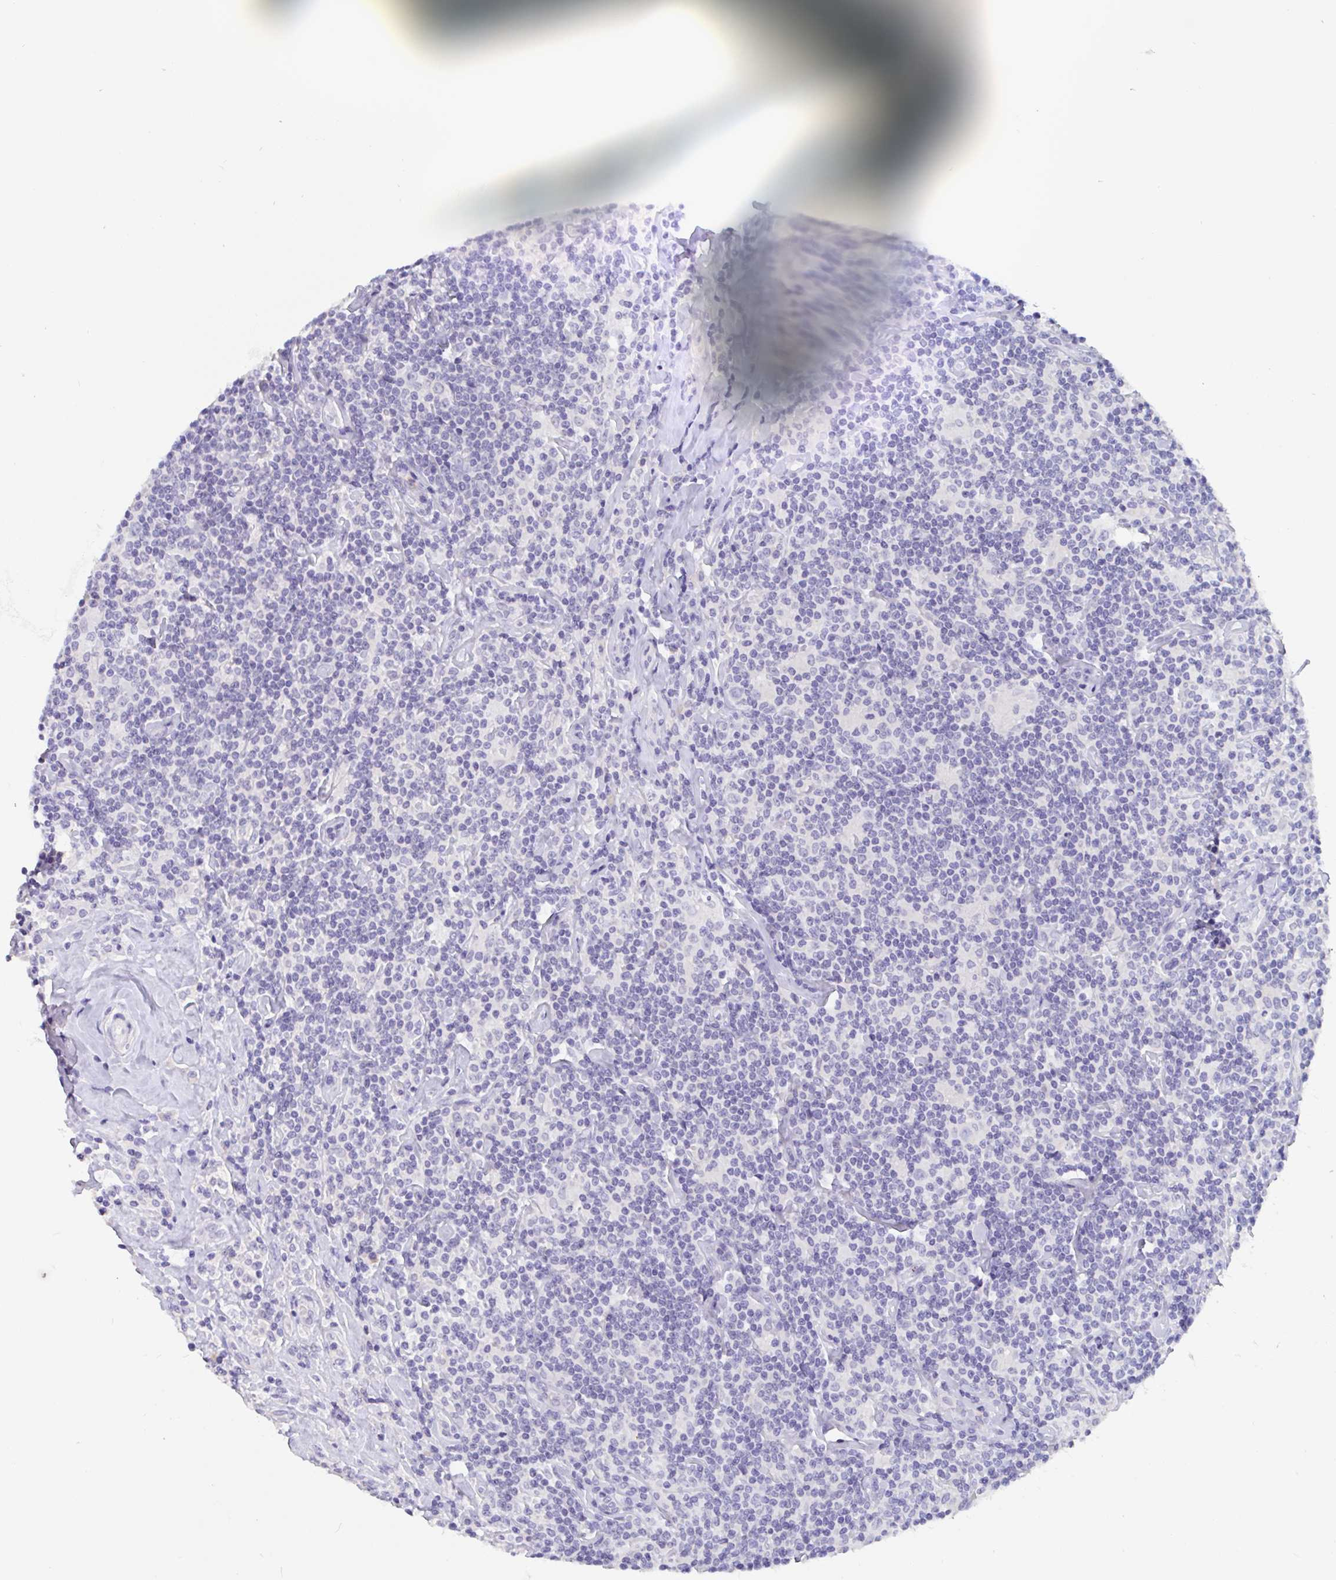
{"staining": {"intensity": "negative", "quantity": "none", "location": "none"}, "tissue": "lymphoma", "cell_type": "Tumor cells", "image_type": "cancer", "snomed": [{"axis": "morphology", "description": "Hodgkin's disease, NOS"}, {"axis": "morphology", "description": "Hodgkin's lymphoma, nodular sclerosis"}, {"axis": "topography", "description": "Lymph node"}], "caption": "Tumor cells are negative for protein expression in human lymphoma.", "gene": "ZNHIT2", "patient": {"sex": "female", "age": 10}}